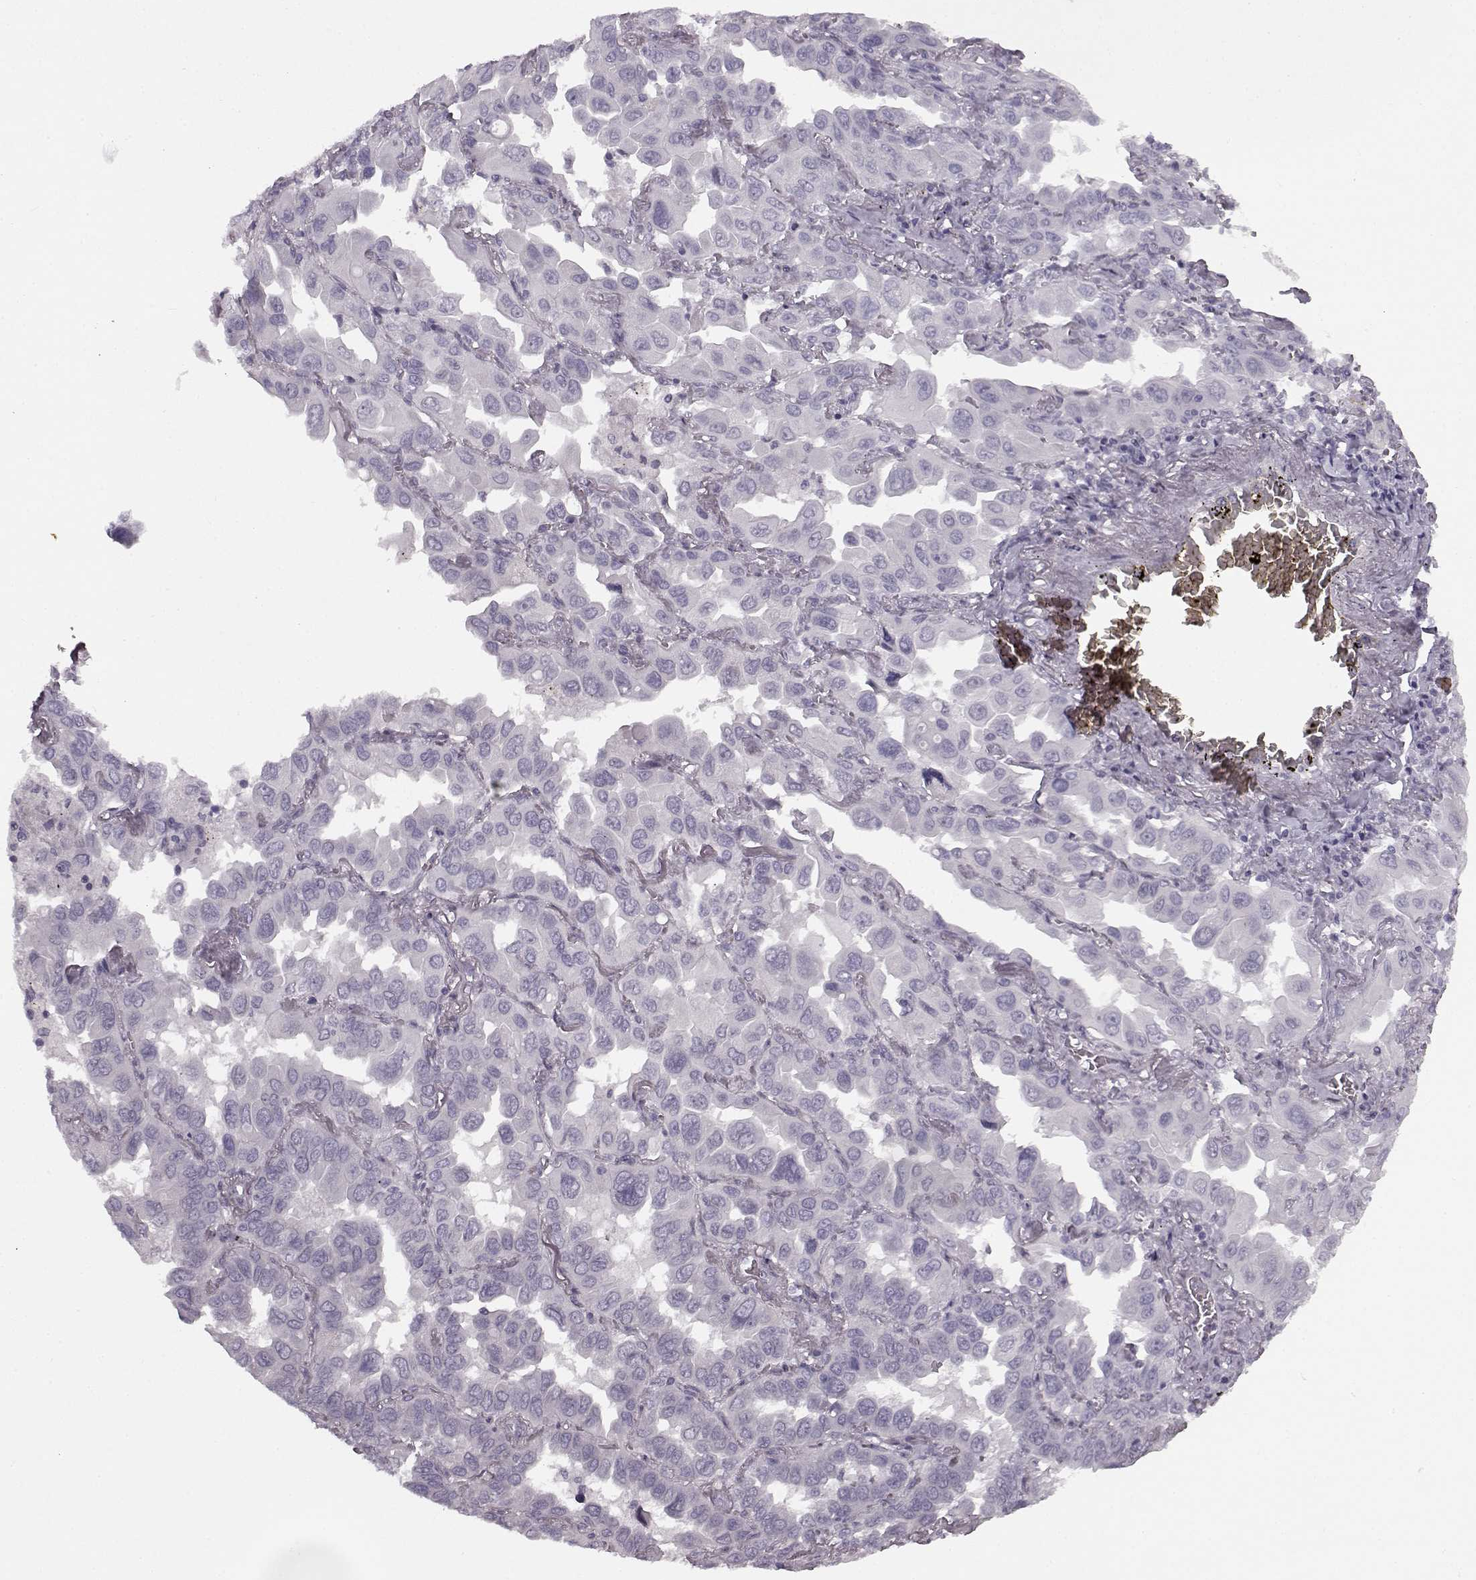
{"staining": {"intensity": "negative", "quantity": "none", "location": "none"}, "tissue": "lung cancer", "cell_type": "Tumor cells", "image_type": "cancer", "snomed": [{"axis": "morphology", "description": "Adenocarcinoma, NOS"}, {"axis": "topography", "description": "Lung"}], "caption": "Tumor cells are negative for brown protein staining in lung cancer (adenocarcinoma).", "gene": "SEMG2", "patient": {"sex": "male", "age": 64}}